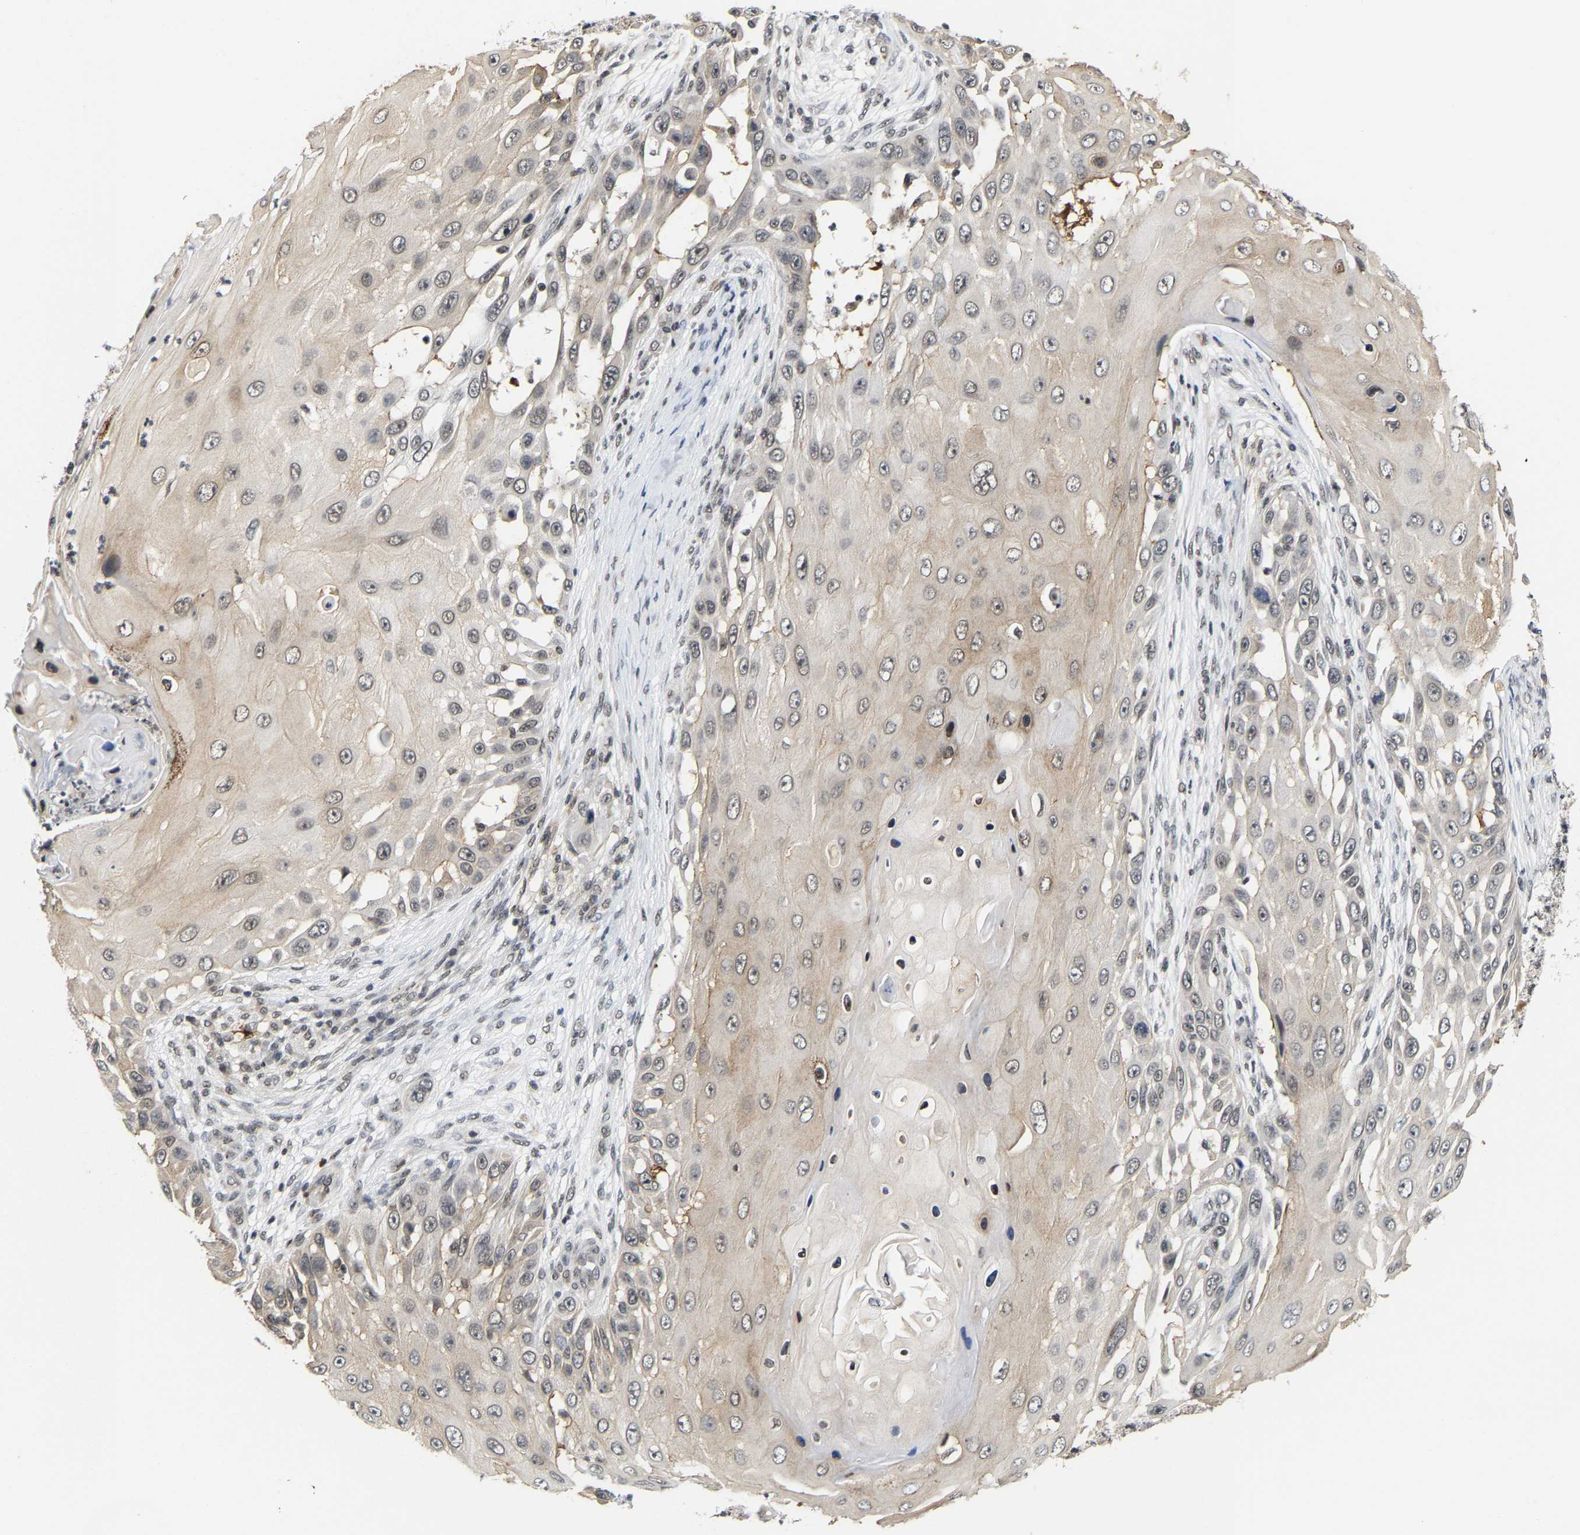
{"staining": {"intensity": "weak", "quantity": ">75%", "location": "cytoplasmic/membranous"}, "tissue": "skin cancer", "cell_type": "Tumor cells", "image_type": "cancer", "snomed": [{"axis": "morphology", "description": "Squamous cell carcinoma, NOS"}, {"axis": "topography", "description": "Skin"}], "caption": "Skin cancer (squamous cell carcinoma) stained with a brown dye shows weak cytoplasmic/membranous positive positivity in approximately >75% of tumor cells.", "gene": "ANKRD6", "patient": {"sex": "female", "age": 44}}